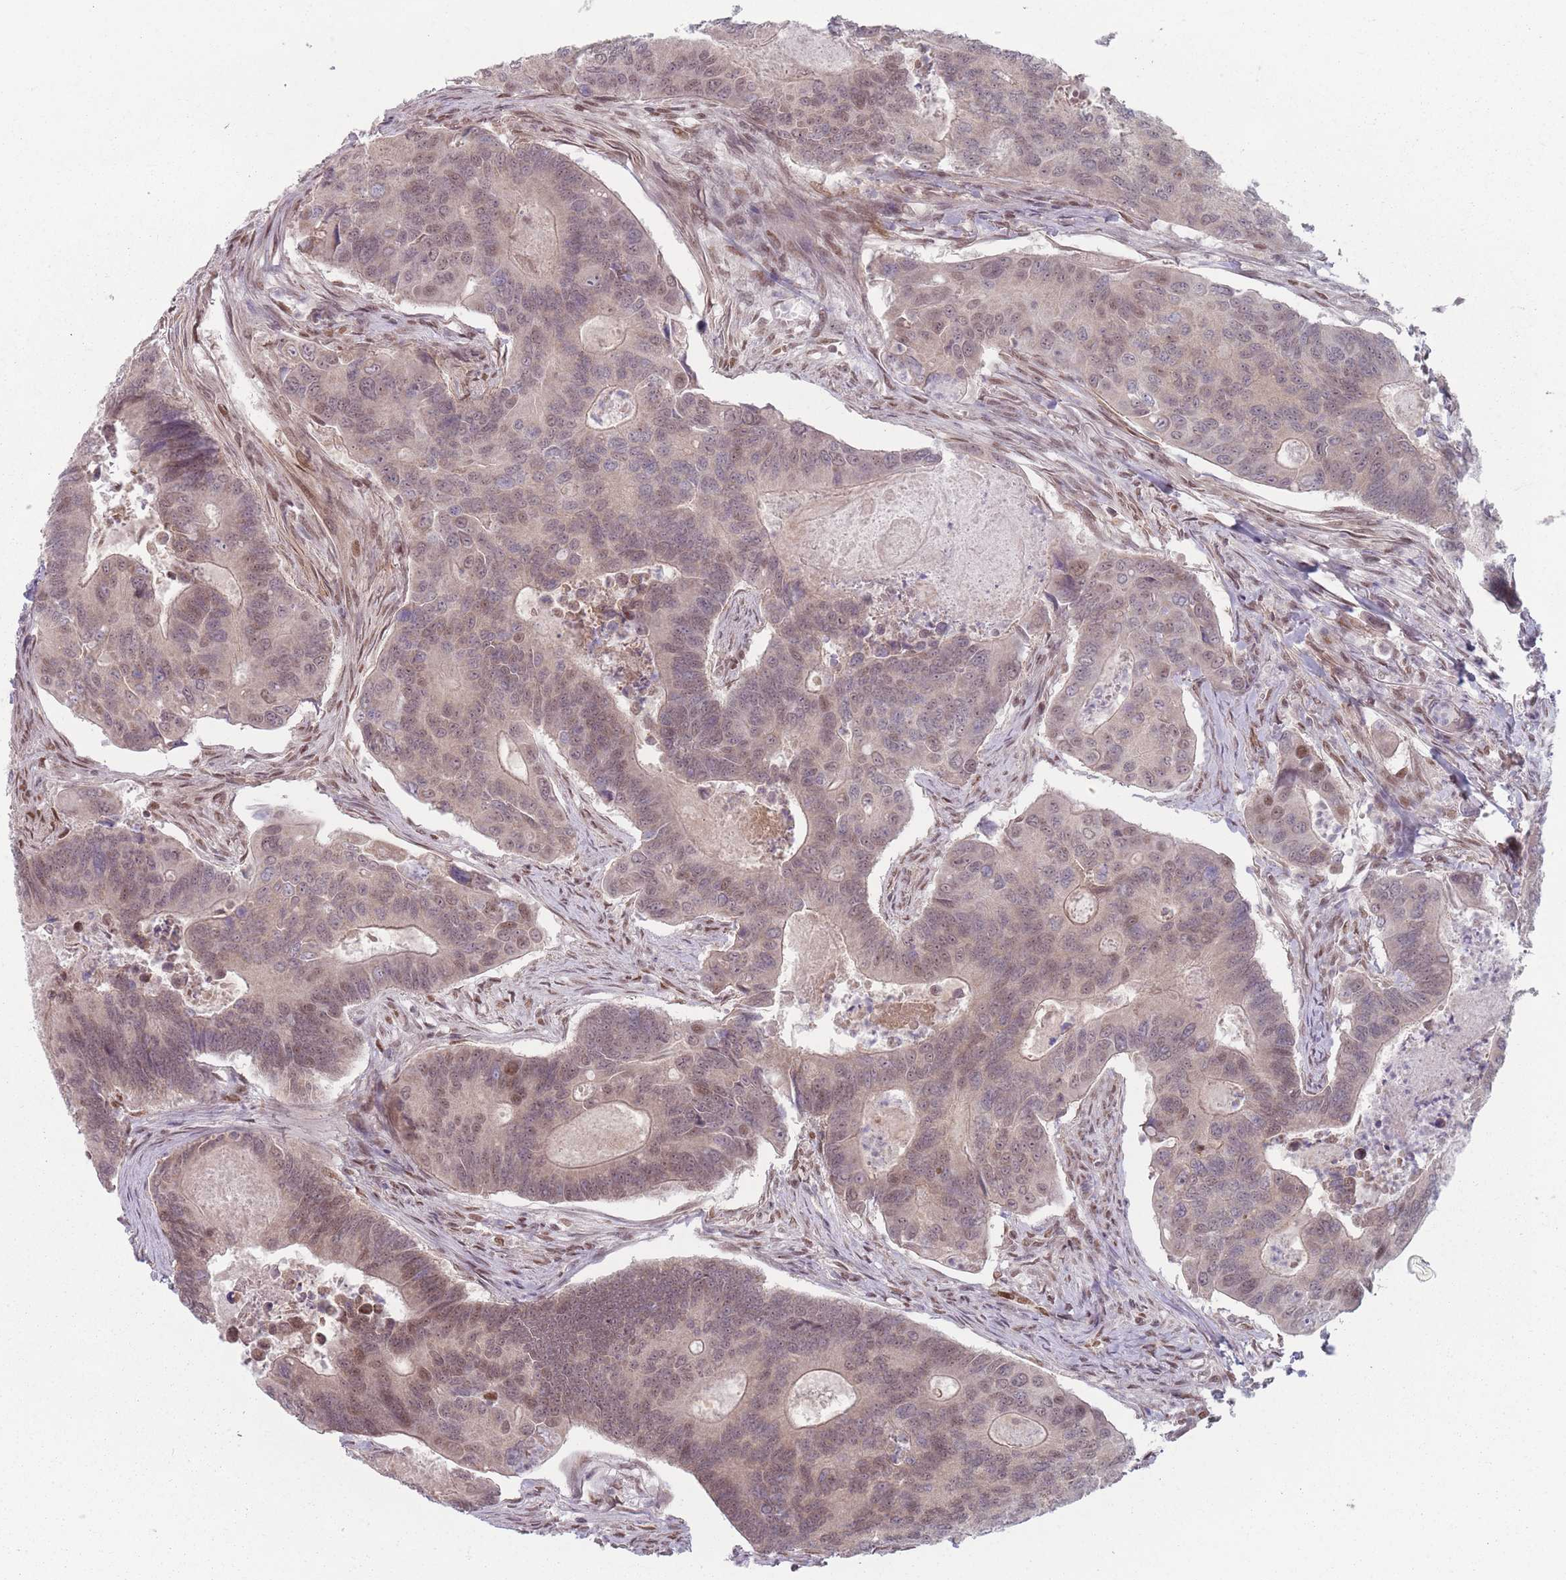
{"staining": {"intensity": "moderate", "quantity": ">75%", "location": "nuclear"}, "tissue": "colorectal cancer", "cell_type": "Tumor cells", "image_type": "cancer", "snomed": [{"axis": "morphology", "description": "Adenocarcinoma, NOS"}, {"axis": "topography", "description": "Colon"}], "caption": "Approximately >75% of tumor cells in colorectal adenocarcinoma display moderate nuclear protein staining as visualized by brown immunohistochemical staining.", "gene": "SH3BGRL2", "patient": {"sex": "female", "age": 67}}